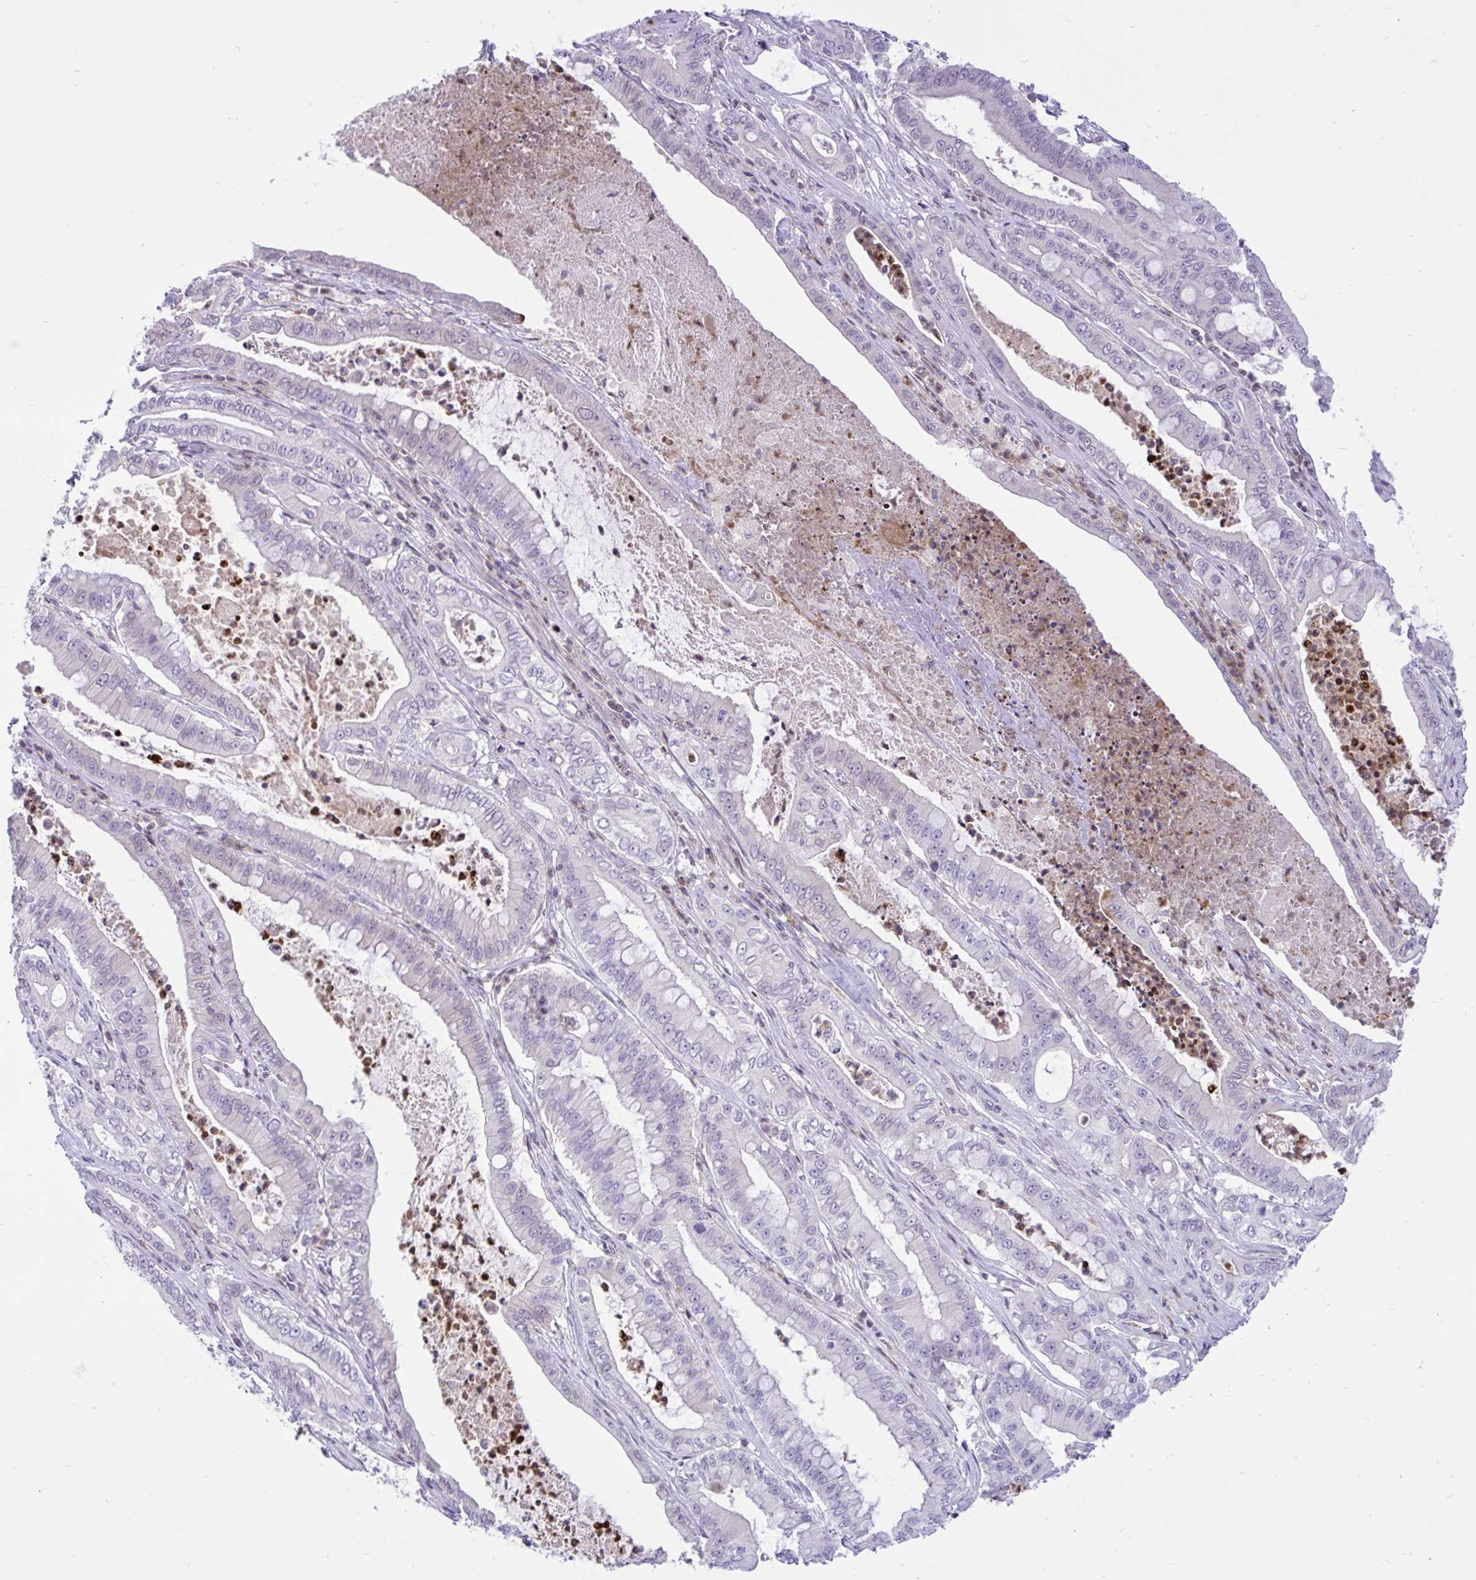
{"staining": {"intensity": "negative", "quantity": "none", "location": "none"}, "tissue": "pancreatic cancer", "cell_type": "Tumor cells", "image_type": "cancer", "snomed": [{"axis": "morphology", "description": "Adenocarcinoma, NOS"}, {"axis": "topography", "description": "Pancreas"}], "caption": "This is an immunohistochemistry (IHC) image of pancreatic cancer (adenocarcinoma). There is no staining in tumor cells.", "gene": "CXCL8", "patient": {"sex": "male", "age": 71}}